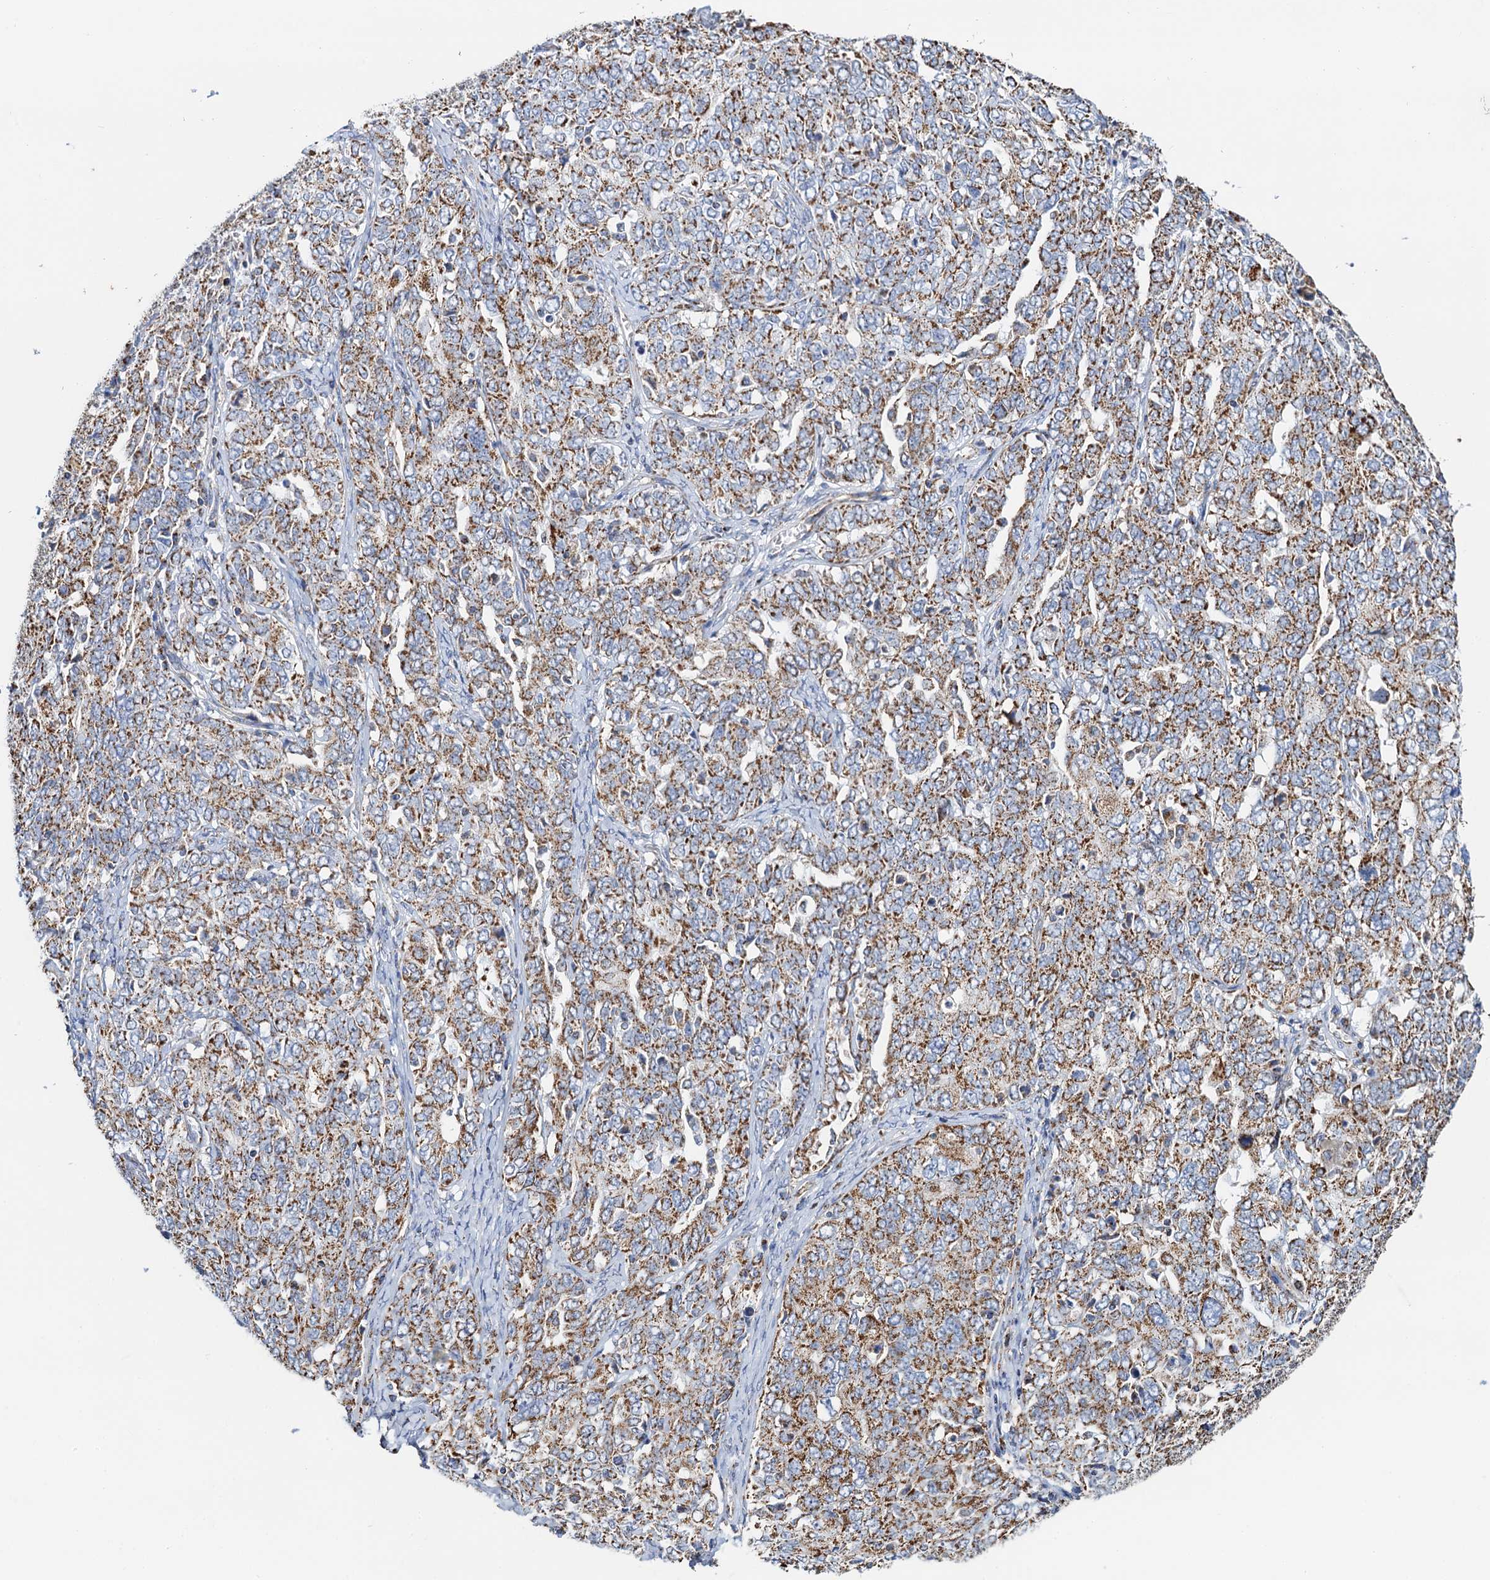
{"staining": {"intensity": "moderate", "quantity": ">75%", "location": "cytoplasmic/membranous"}, "tissue": "ovarian cancer", "cell_type": "Tumor cells", "image_type": "cancer", "snomed": [{"axis": "morphology", "description": "Carcinoma, endometroid"}, {"axis": "topography", "description": "Ovary"}], "caption": "Human ovarian cancer (endometroid carcinoma) stained for a protein (brown) reveals moderate cytoplasmic/membranous positive expression in about >75% of tumor cells.", "gene": "C2CD3", "patient": {"sex": "female", "age": 62}}